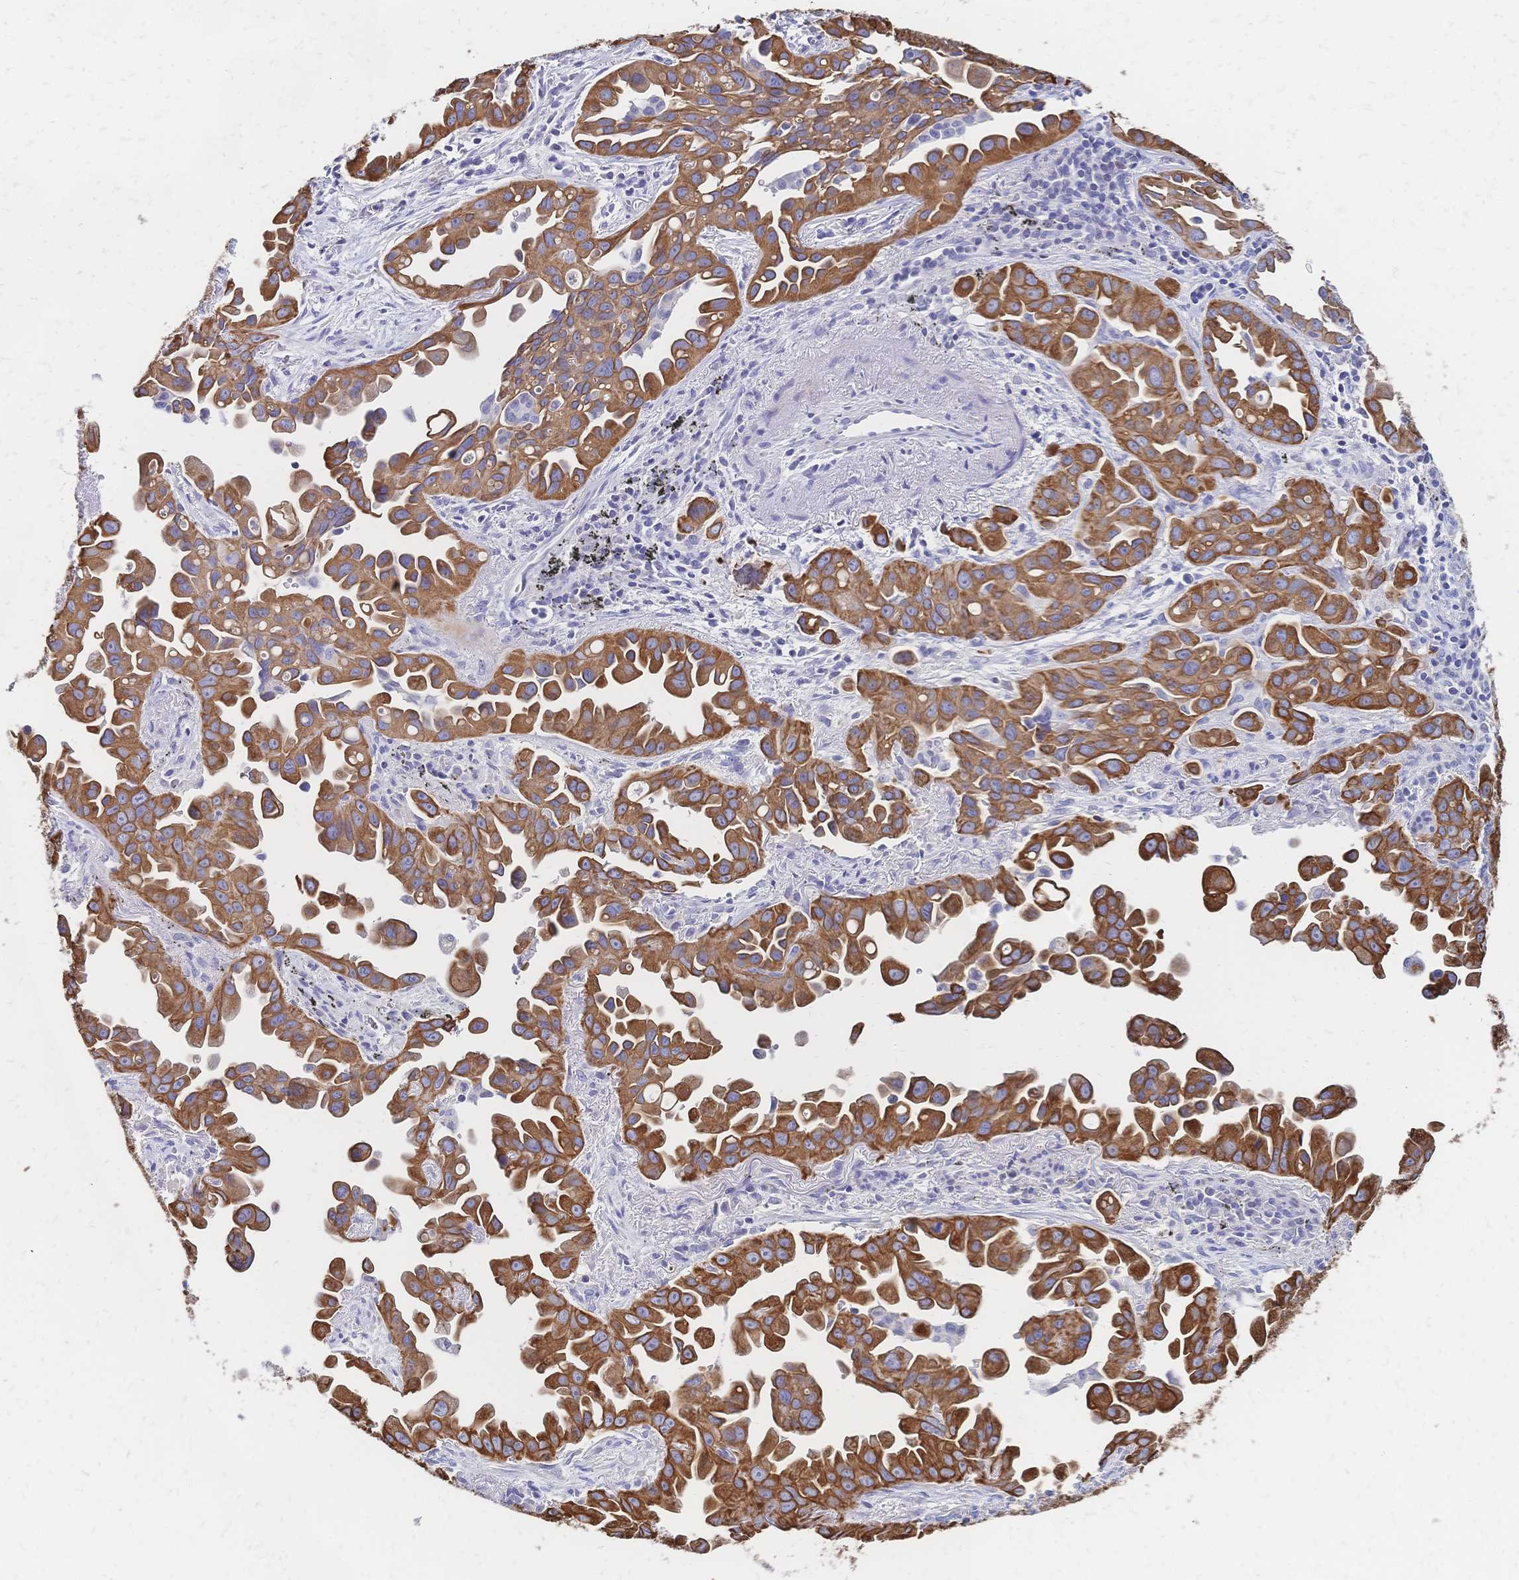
{"staining": {"intensity": "strong", "quantity": ">75%", "location": "cytoplasmic/membranous"}, "tissue": "lung cancer", "cell_type": "Tumor cells", "image_type": "cancer", "snomed": [{"axis": "morphology", "description": "Adenocarcinoma, NOS"}, {"axis": "topography", "description": "Lung"}], "caption": "Tumor cells exhibit high levels of strong cytoplasmic/membranous positivity in approximately >75% of cells in human adenocarcinoma (lung).", "gene": "DTNB", "patient": {"sex": "male", "age": 68}}